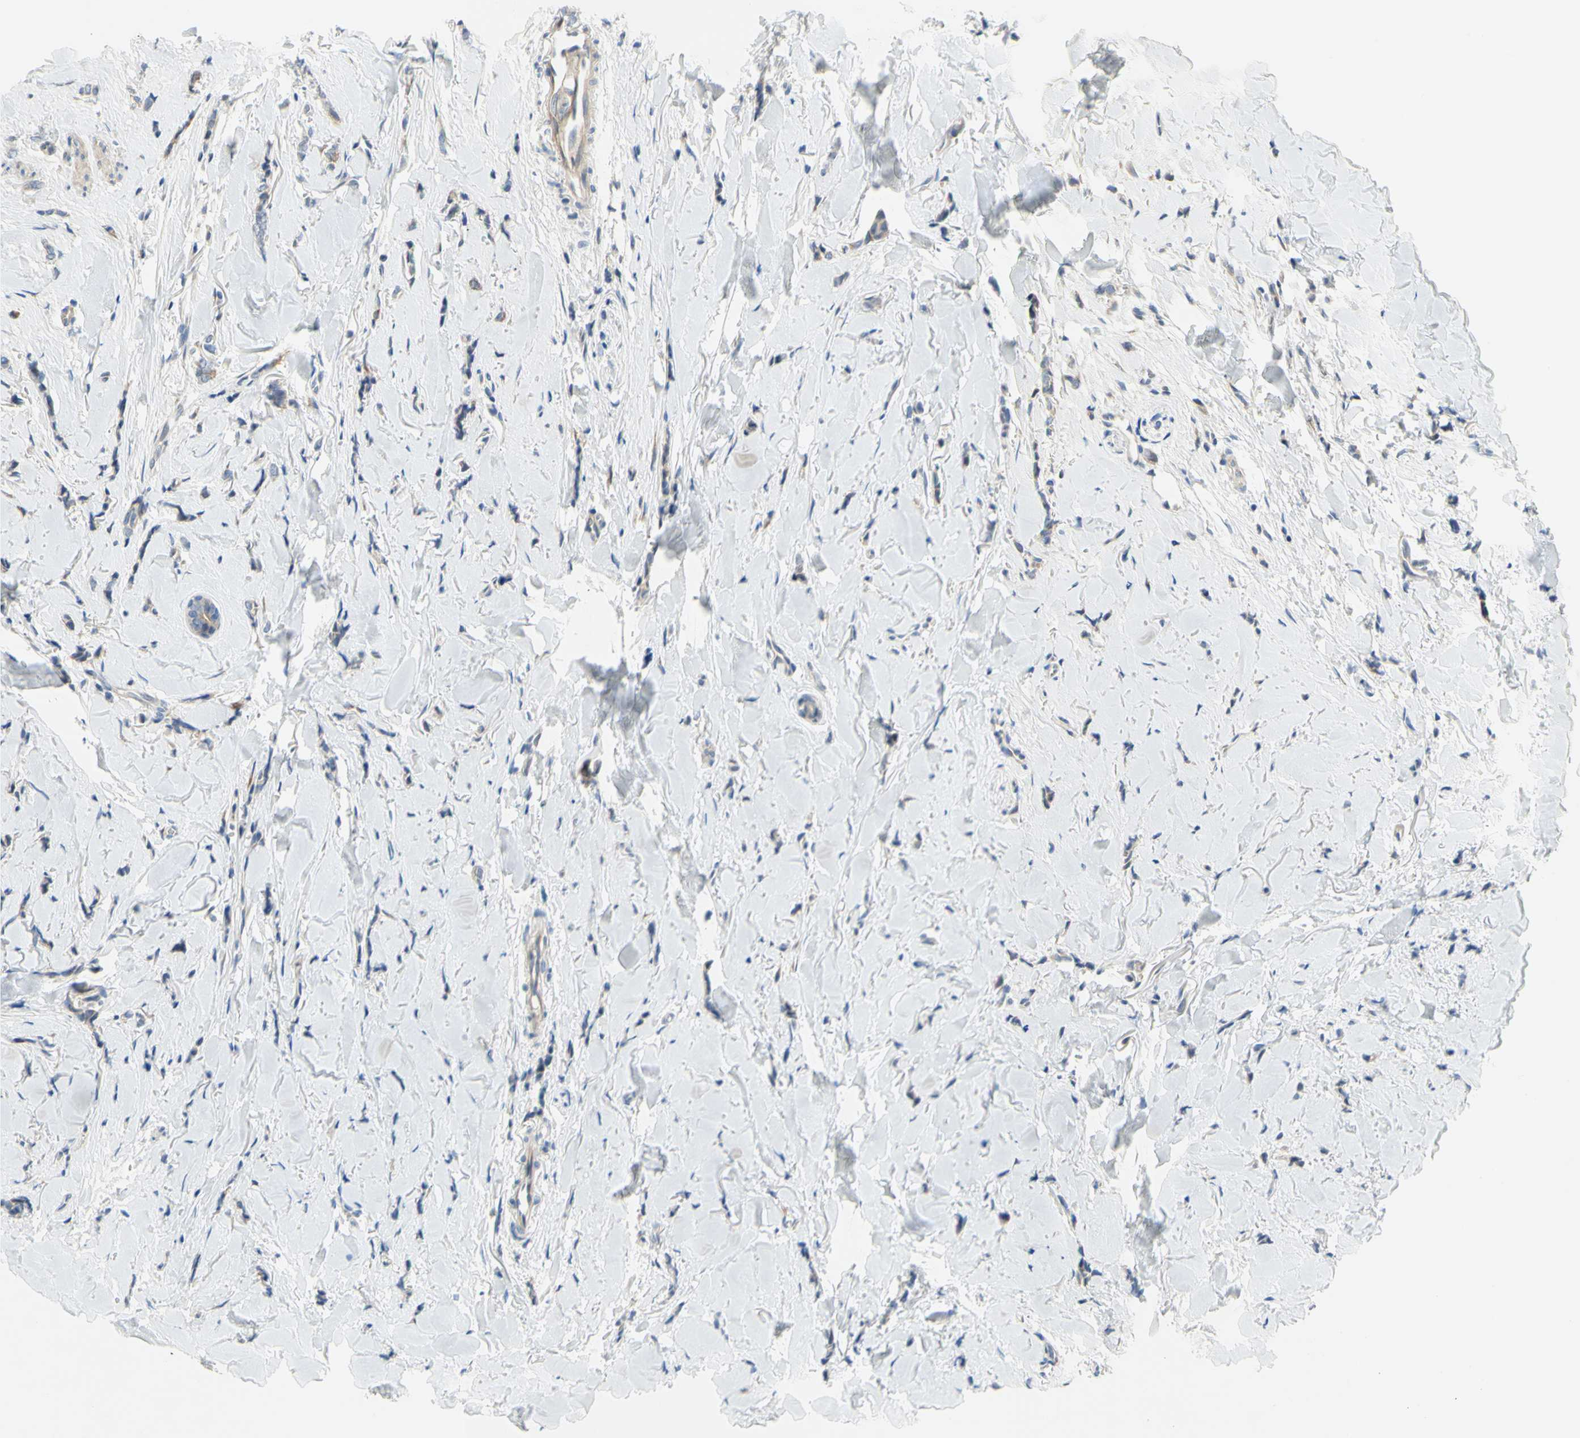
{"staining": {"intensity": "negative", "quantity": "none", "location": "none"}, "tissue": "breast cancer", "cell_type": "Tumor cells", "image_type": "cancer", "snomed": [{"axis": "morphology", "description": "Lobular carcinoma"}, {"axis": "topography", "description": "Skin"}, {"axis": "topography", "description": "Breast"}], "caption": "There is no significant positivity in tumor cells of breast lobular carcinoma.", "gene": "CCNB2", "patient": {"sex": "female", "age": 46}}